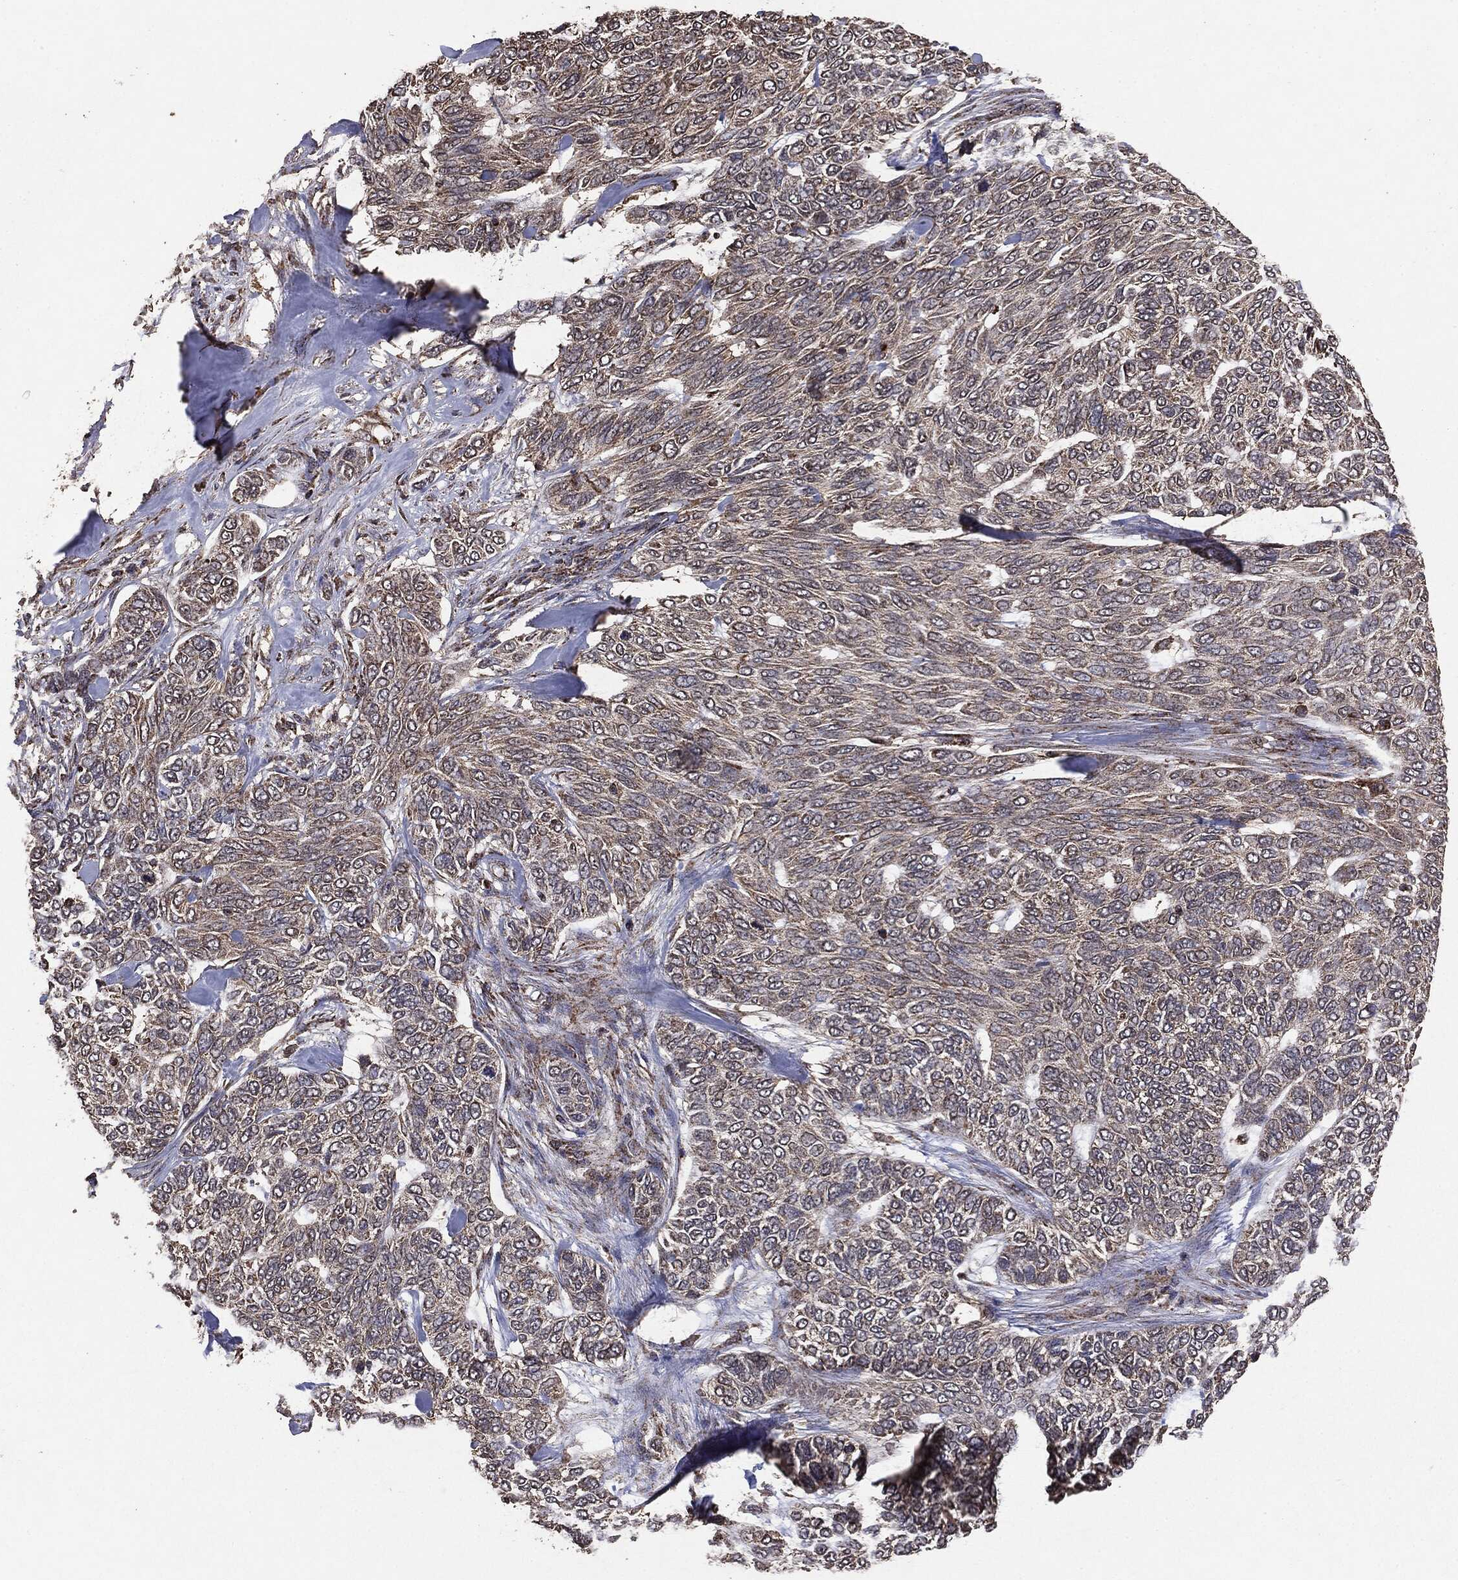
{"staining": {"intensity": "negative", "quantity": "none", "location": "none"}, "tissue": "skin cancer", "cell_type": "Tumor cells", "image_type": "cancer", "snomed": [{"axis": "morphology", "description": "Basal cell carcinoma"}, {"axis": "topography", "description": "Skin"}], "caption": "Histopathology image shows no protein staining in tumor cells of skin cancer tissue.", "gene": "MTOR", "patient": {"sex": "female", "age": 65}}